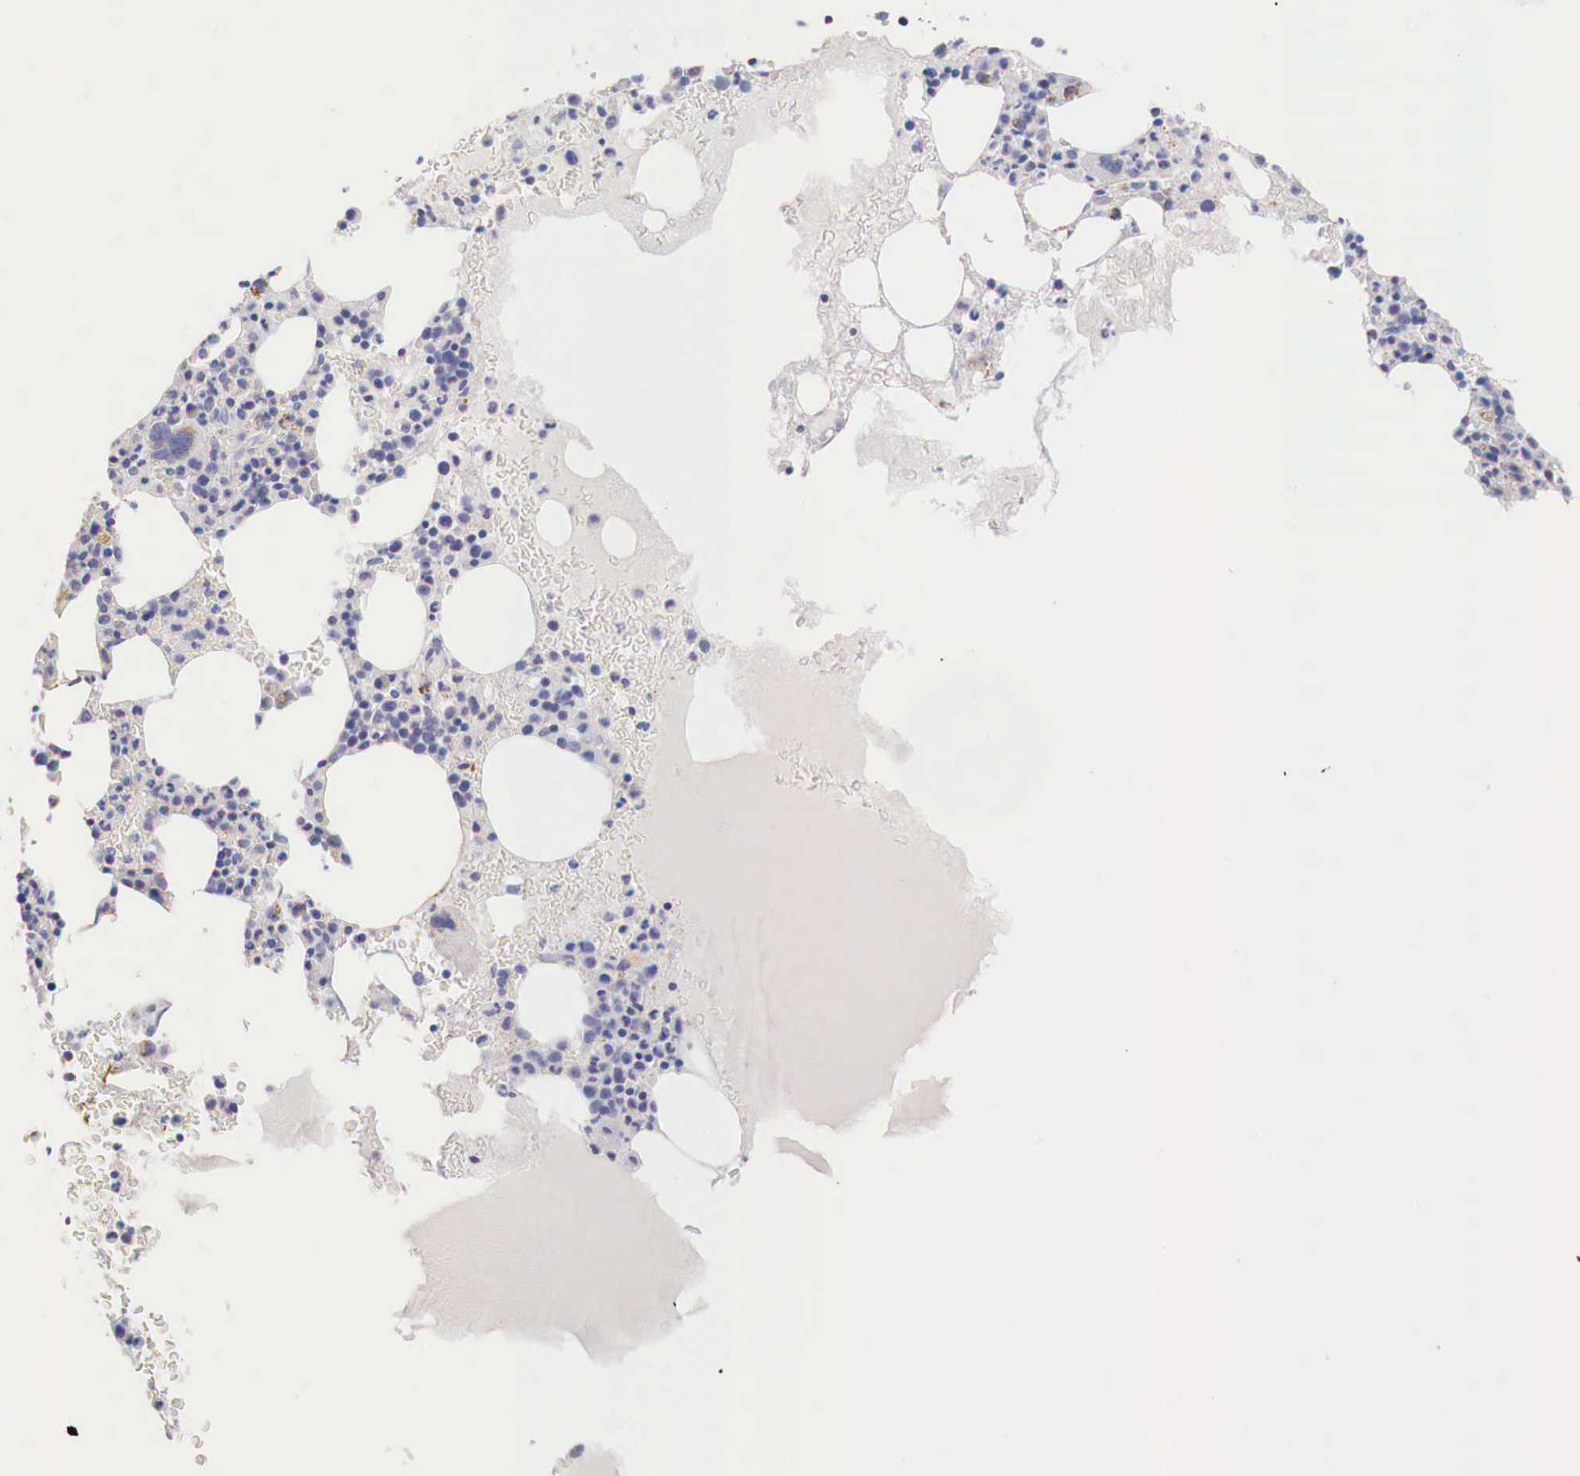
{"staining": {"intensity": "moderate", "quantity": "<25%", "location": "cytoplasmic/membranous"}, "tissue": "bone marrow", "cell_type": "Hematopoietic cells", "image_type": "normal", "snomed": [{"axis": "morphology", "description": "Normal tissue, NOS"}, {"axis": "topography", "description": "Bone marrow"}], "caption": "A brown stain labels moderate cytoplasmic/membranous expression of a protein in hematopoietic cells of unremarkable human bone marrow.", "gene": "IDH3G", "patient": {"sex": "female", "age": 88}}